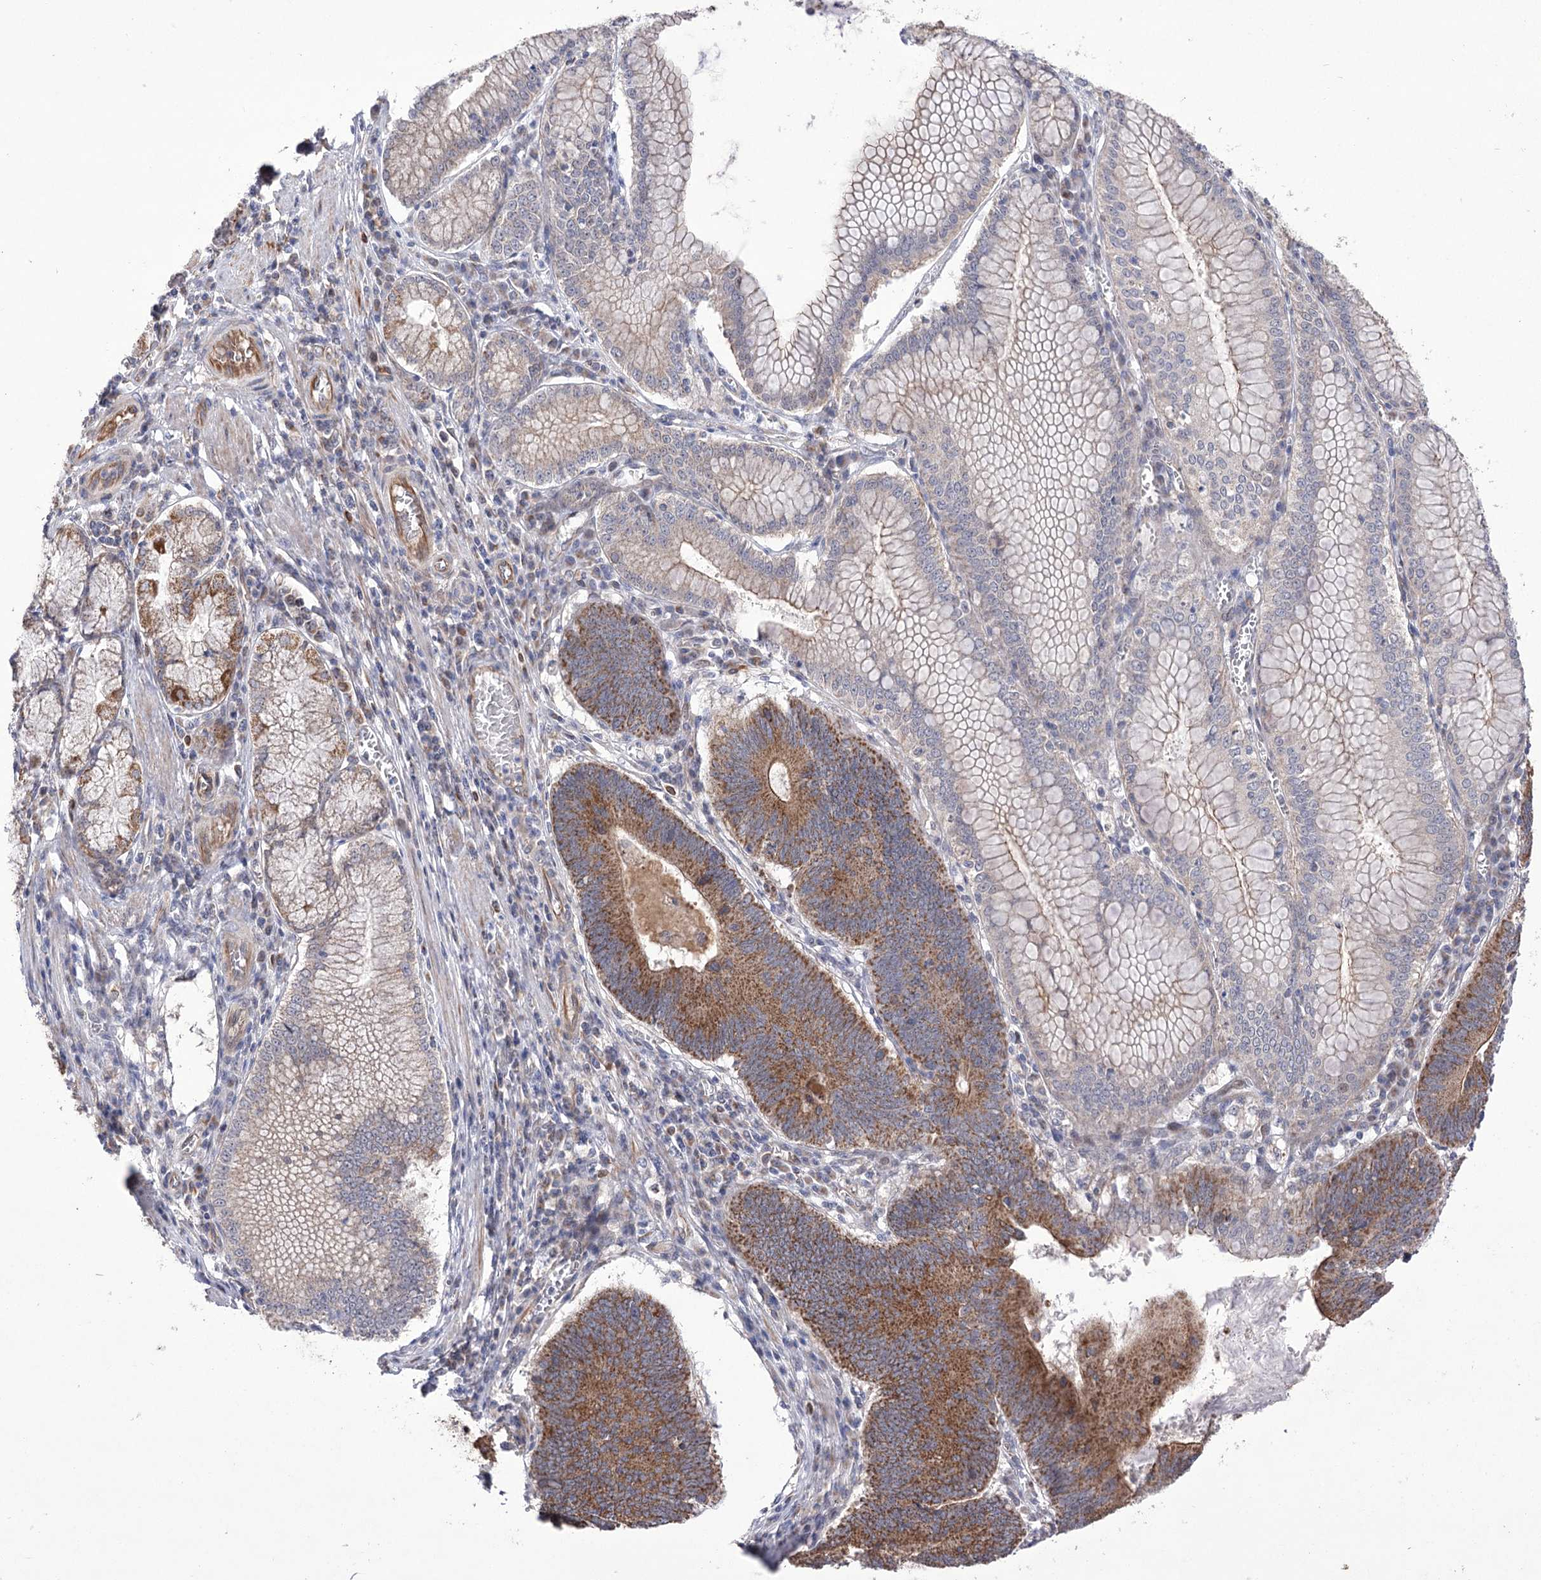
{"staining": {"intensity": "strong", "quantity": "25%-75%", "location": "cytoplasmic/membranous"}, "tissue": "stomach cancer", "cell_type": "Tumor cells", "image_type": "cancer", "snomed": [{"axis": "morphology", "description": "Adenocarcinoma, NOS"}, {"axis": "topography", "description": "Stomach"}], "caption": "Adenocarcinoma (stomach) stained for a protein shows strong cytoplasmic/membranous positivity in tumor cells.", "gene": "ECHDC3", "patient": {"sex": "male", "age": 59}}